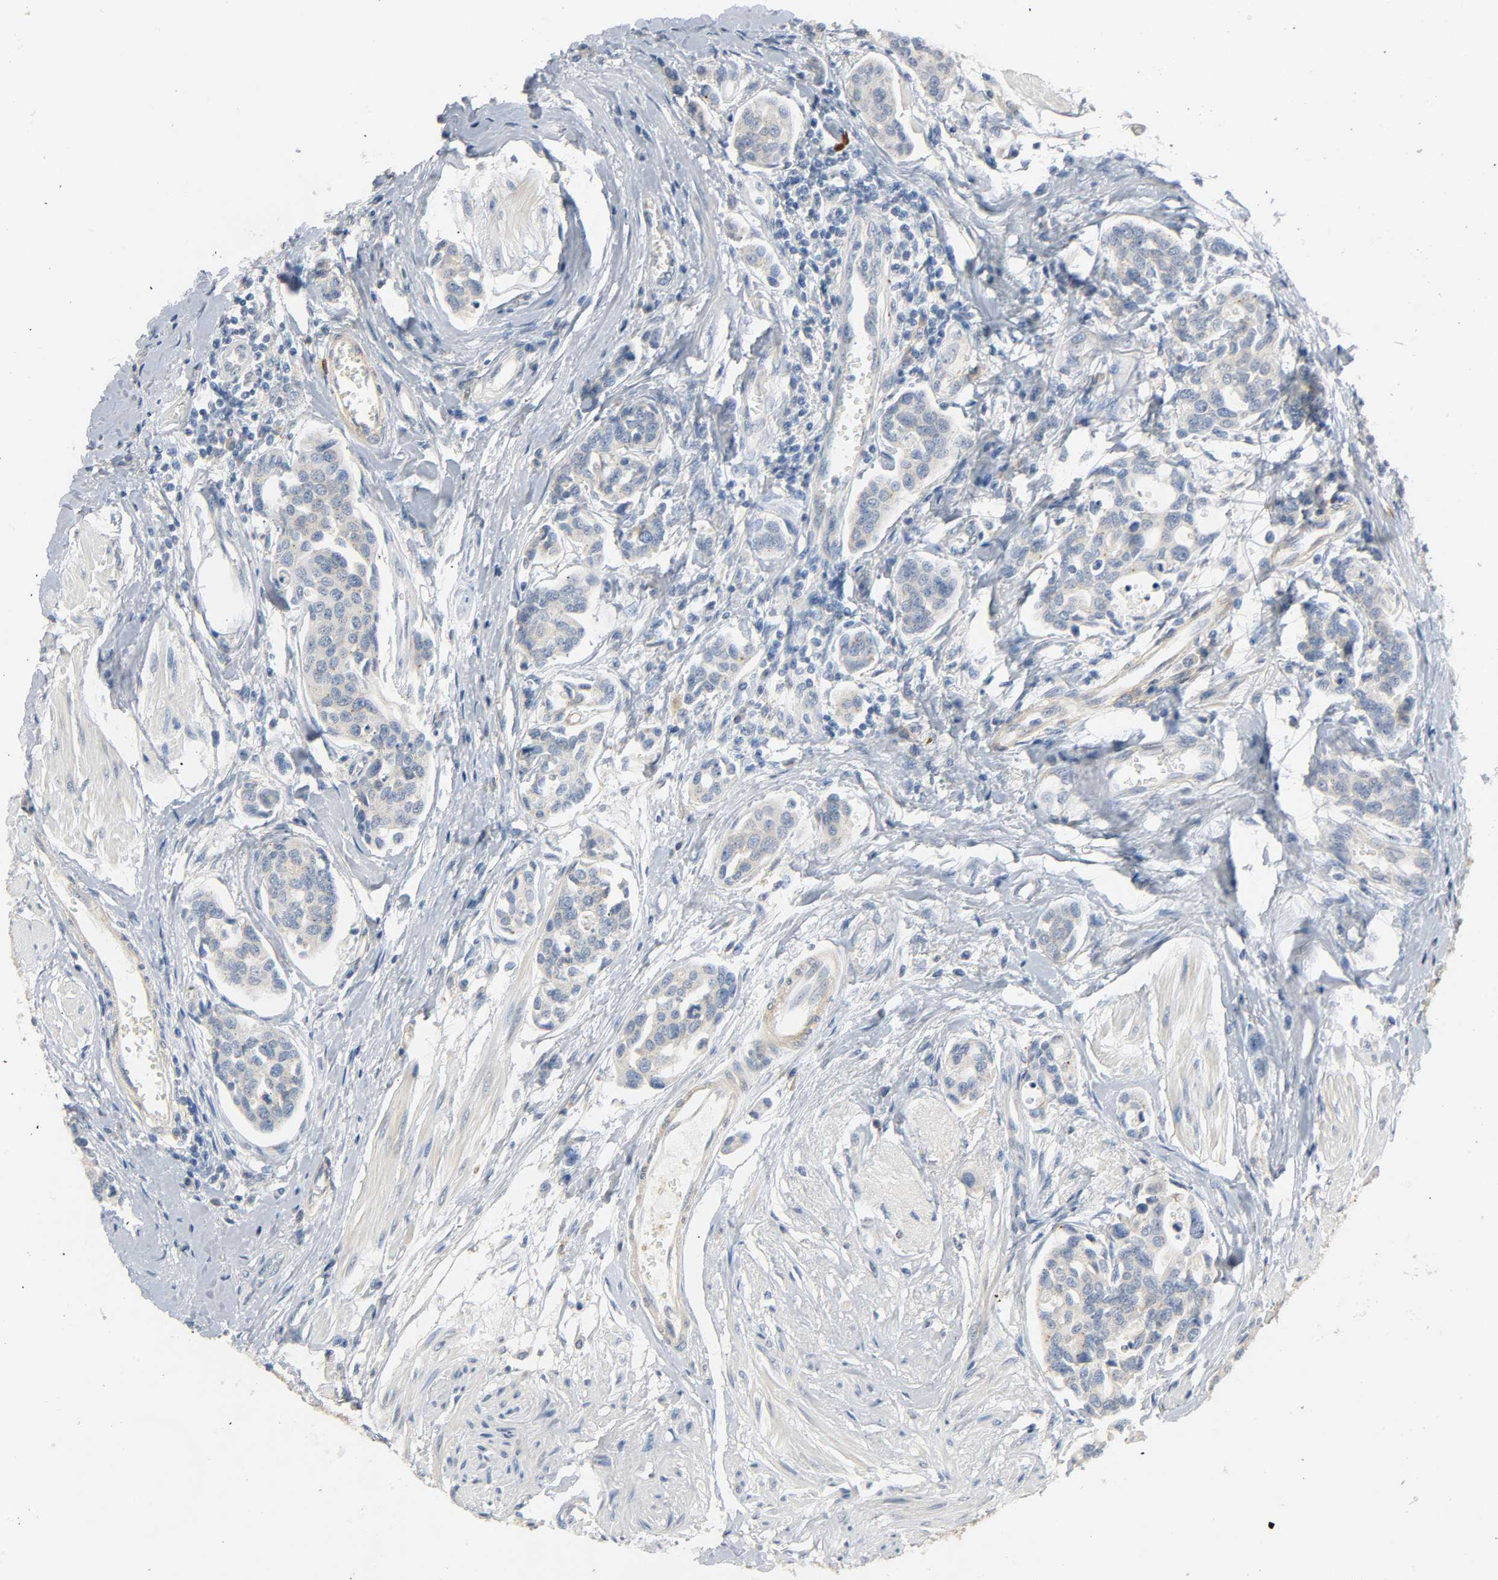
{"staining": {"intensity": "weak", "quantity": "25%-75%", "location": "cytoplasmic/membranous"}, "tissue": "urothelial cancer", "cell_type": "Tumor cells", "image_type": "cancer", "snomed": [{"axis": "morphology", "description": "Urothelial carcinoma, High grade"}, {"axis": "topography", "description": "Urinary bladder"}], "caption": "Immunohistochemical staining of human urothelial cancer displays low levels of weak cytoplasmic/membranous protein positivity in approximately 25%-75% of tumor cells.", "gene": "ARPC1A", "patient": {"sex": "male", "age": 78}}